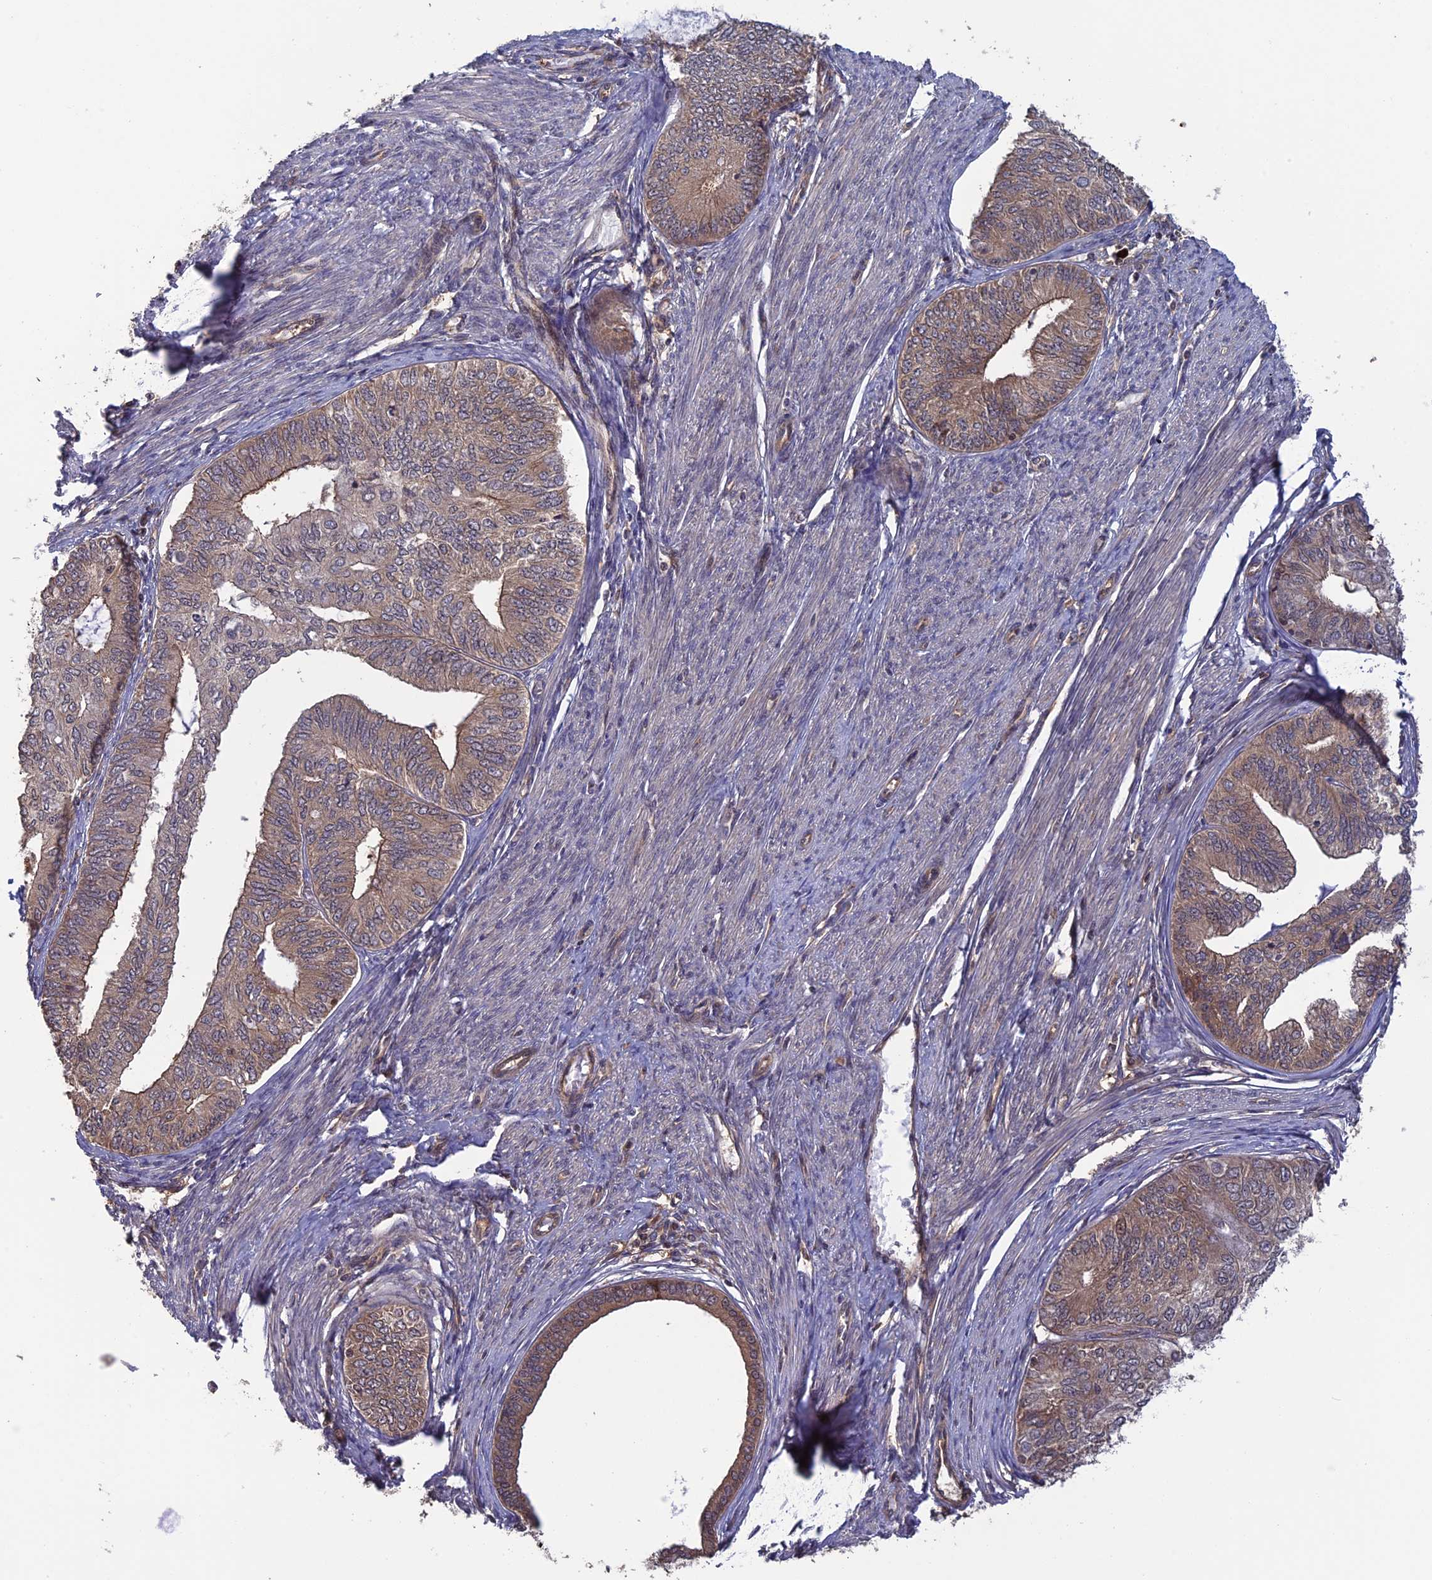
{"staining": {"intensity": "weak", "quantity": ">75%", "location": "cytoplasmic/membranous"}, "tissue": "endometrial cancer", "cell_type": "Tumor cells", "image_type": "cancer", "snomed": [{"axis": "morphology", "description": "Adenocarcinoma, NOS"}, {"axis": "topography", "description": "Endometrium"}], "caption": "Protein expression analysis of human endometrial cancer reveals weak cytoplasmic/membranous staining in approximately >75% of tumor cells.", "gene": "LIN37", "patient": {"sex": "female", "age": 68}}